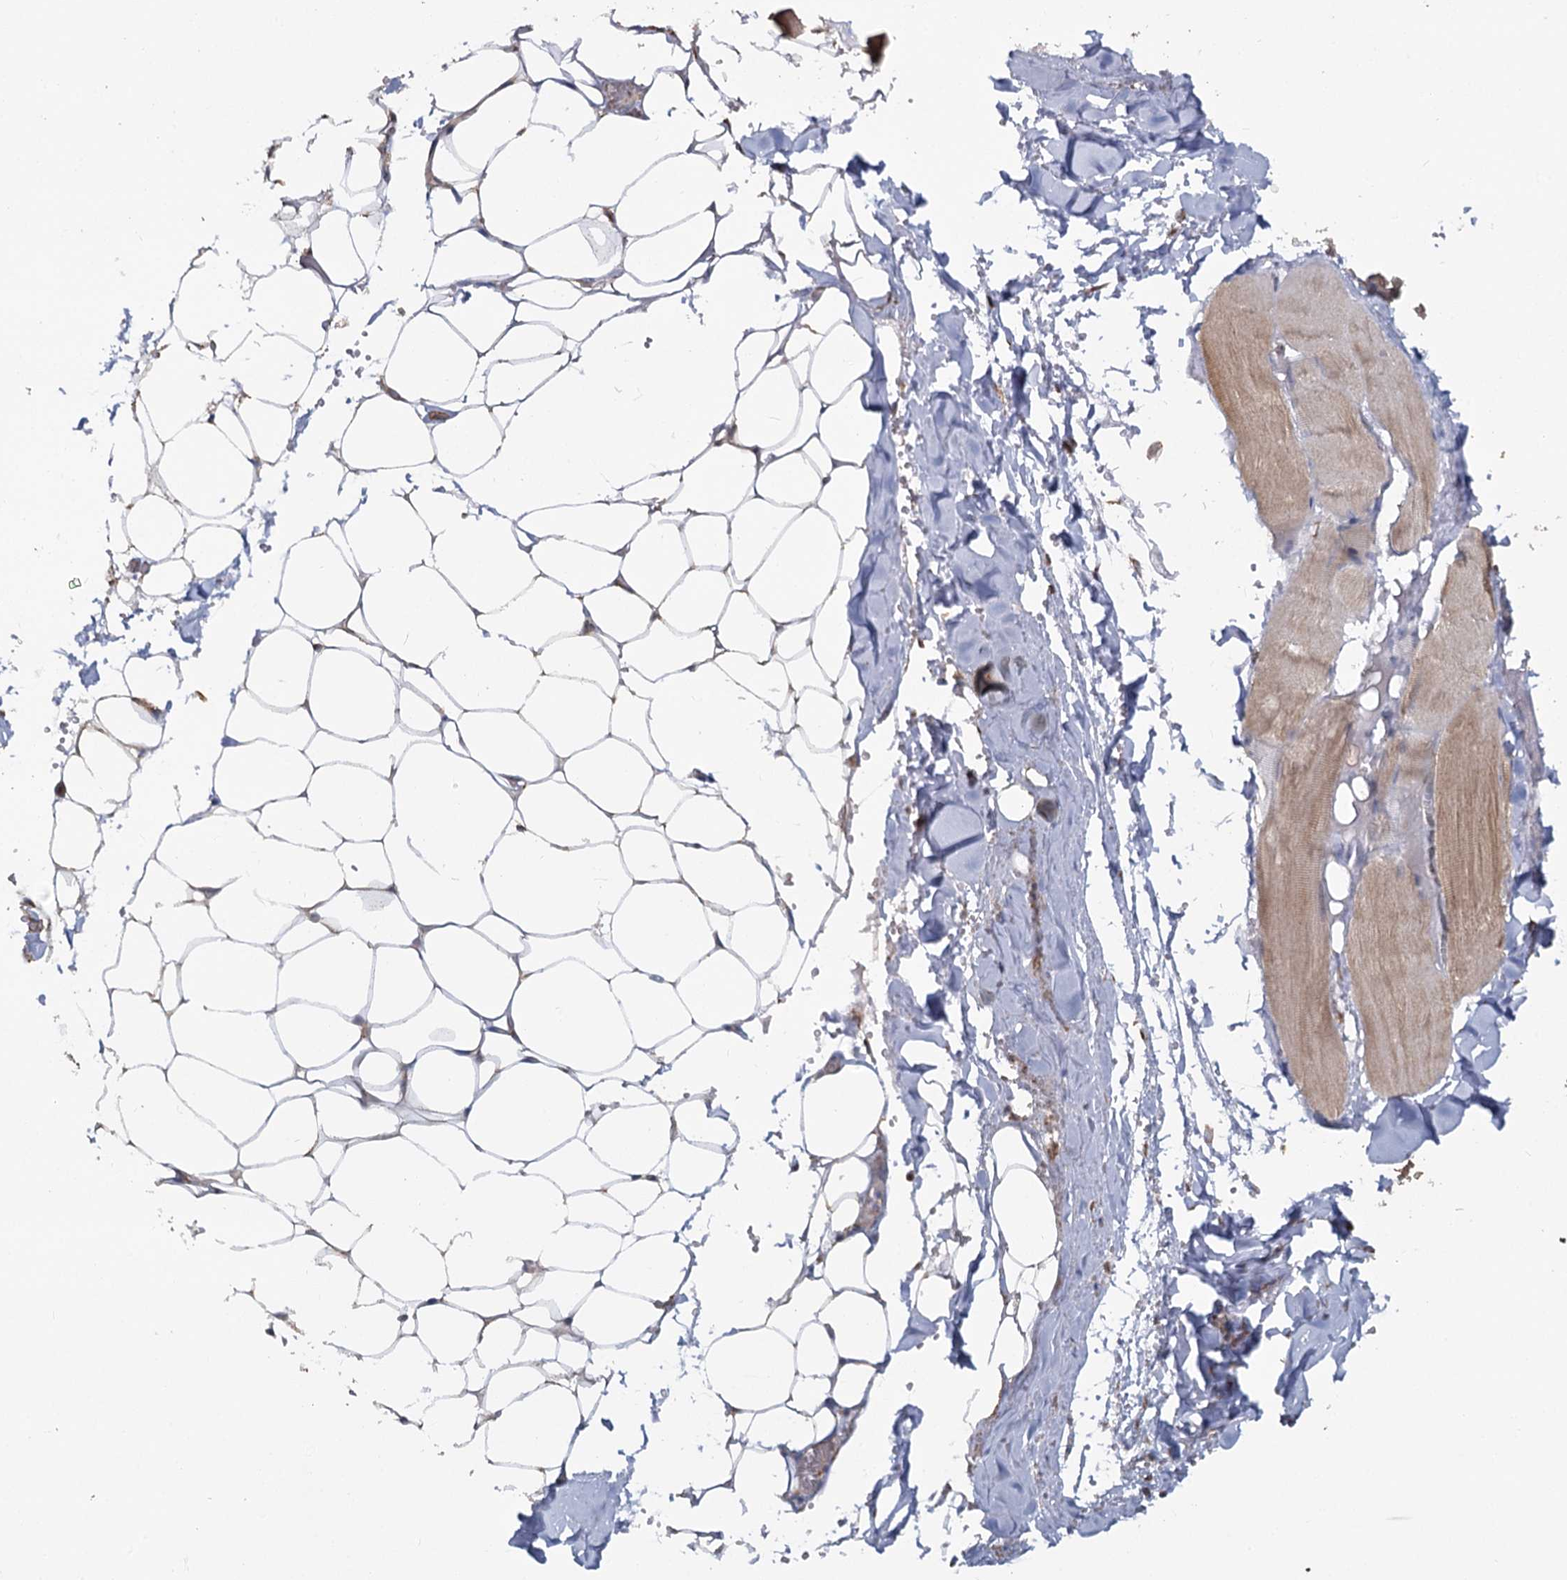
{"staining": {"intensity": "weak", "quantity": "25%-75%", "location": "cytoplasmic/membranous"}, "tissue": "adipose tissue", "cell_type": "Adipocytes", "image_type": "normal", "snomed": [{"axis": "morphology", "description": "Normal tissue, NOS"}, {"axis": "topography", "description": "Skeletal muscle"}, {"axis": "topography", "description": "Peripheral nerve tissue"}], "caption": "IHC histopathology image of normal adipose tissue: human adipose tissue stained using IHC exhibits low levels of weak protein expression localized specifically in the cytoplasmic/membranous of adipocytes, appearing as a cytoplasmic/membranous brown color.", "gene": "TBC1D9B", "patient": {"sex": "female", "age": 55}}